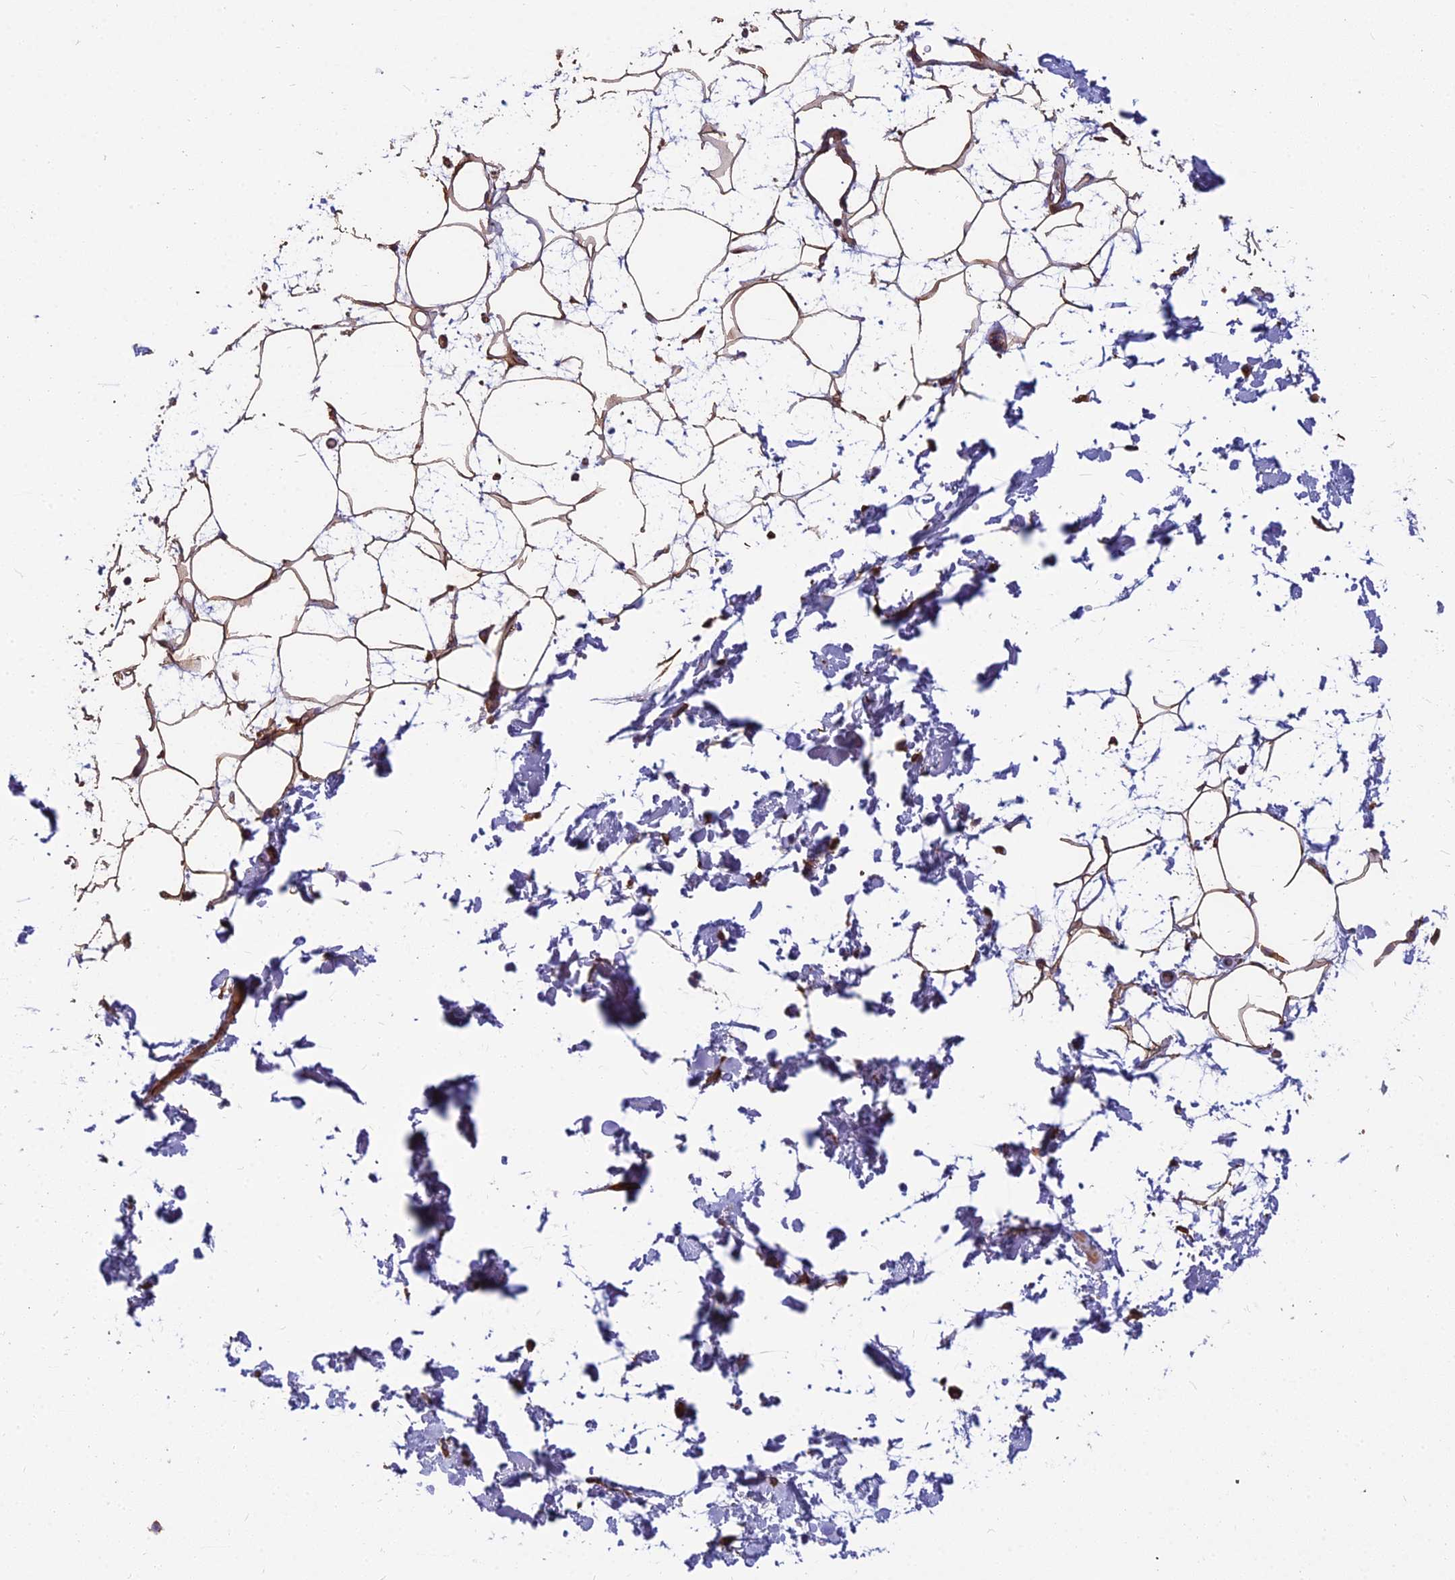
{"staining": {"intensity": "moderate", "quantity": ">75%", "location": "cytoplasmic/membranous"}, "tissue": "adipose tissue", "cell_type": "Adipocytes", "image_type": "normal", "snomed": [{"axis": "morphology", "description": "Normal tissue, NOS"}, {"axis": "topography", "description": "Soft tissue"}], "caption": "High-power microscopy captured an IHC micrograph of unremarkable adipose tissue, revealing moderate cytoplasmic/membranous positivity in approximately >75% of adipocytes.", "gene": "SPDL1", "patient": {"sex": "male", "age": 72}}